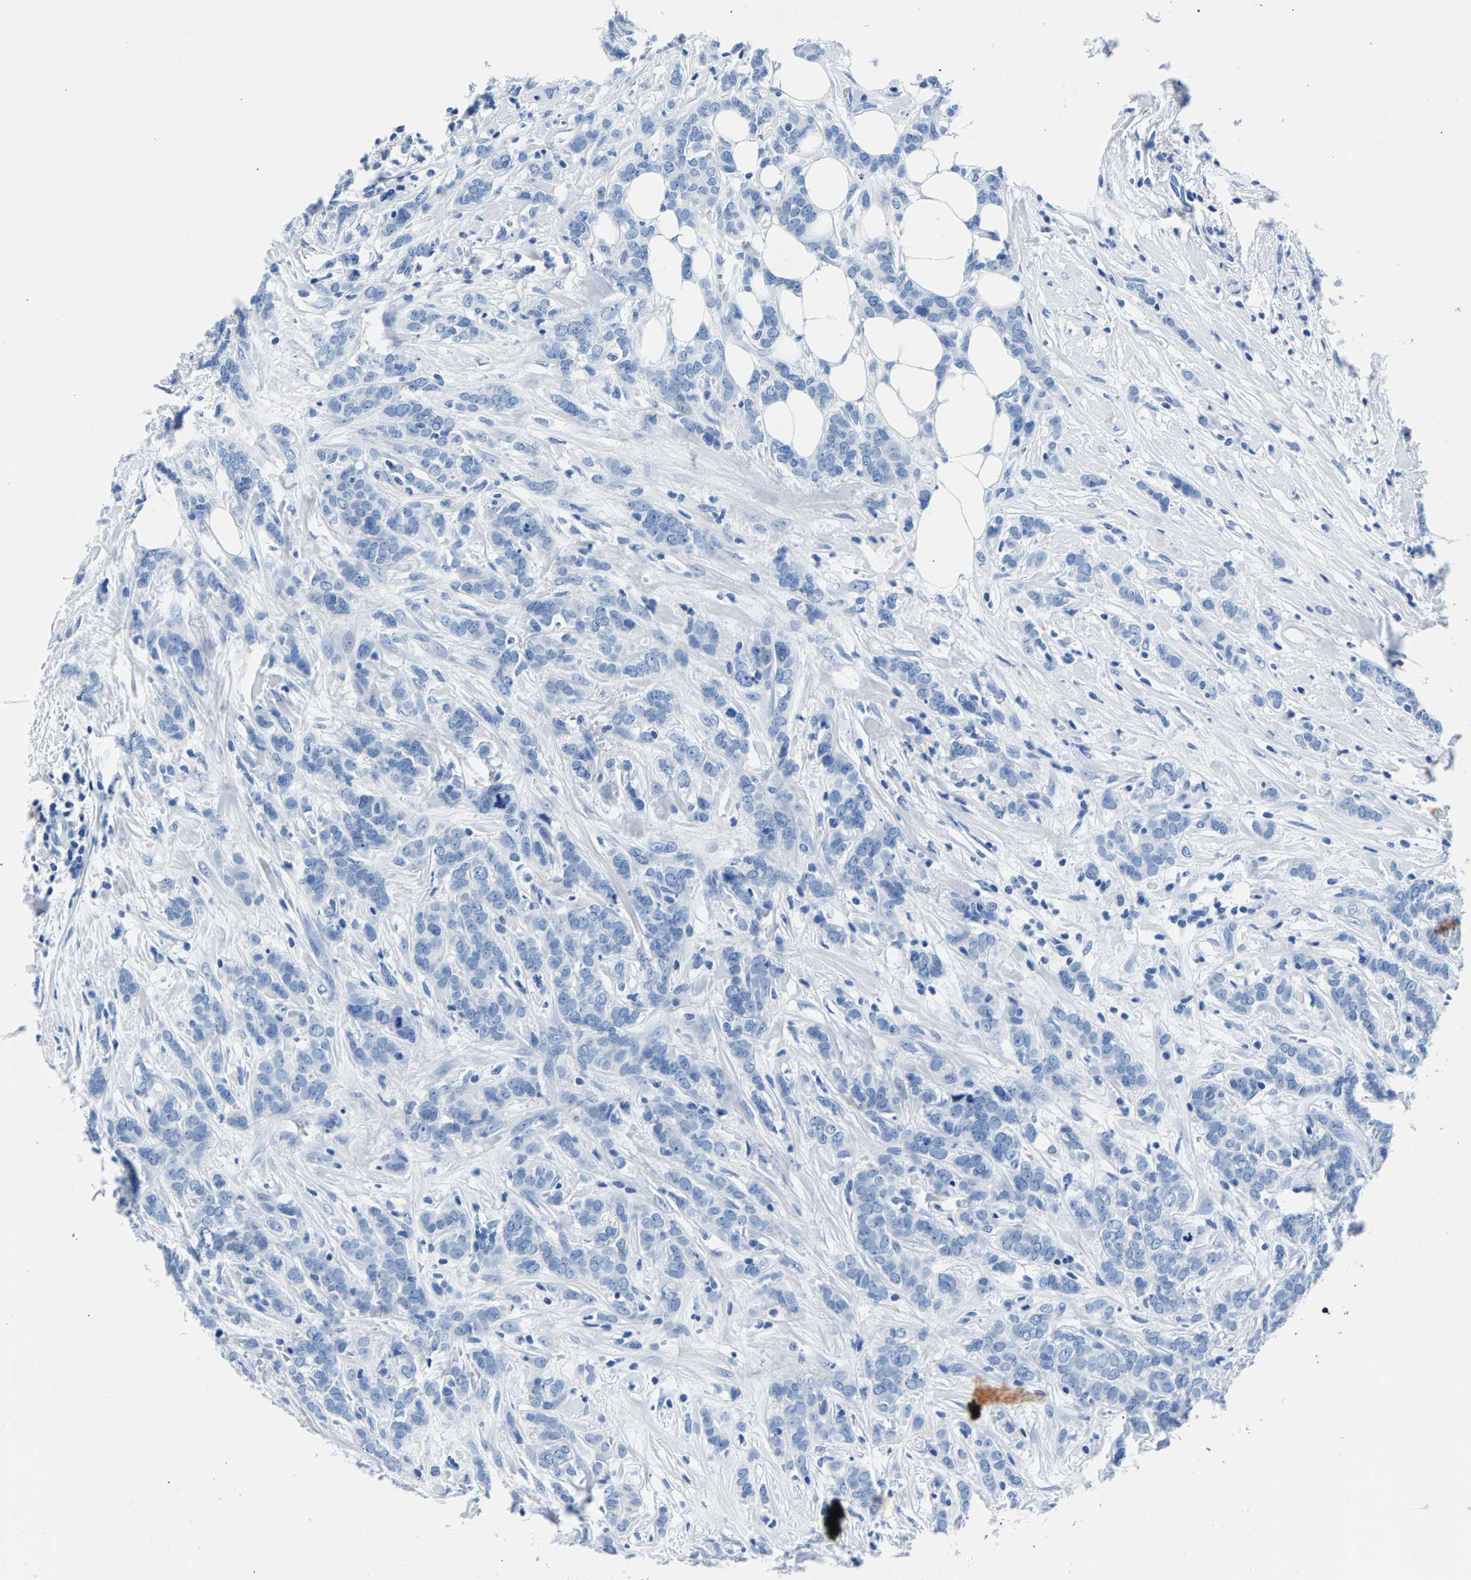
{"staining": {"intensity": "negative", "quantity": "none", "location": "none"}, "tissue": "breast cancer", "cell_type": "Tumor cells", "image_type": "cancer", "snomed": [{"axis": "morphology", "description": "Lobular carcinoma"}, {"axis": "topography", "description": "Skin"}, {"axis": "topography", "description": "Breast"}], "caption": "A photomicrograph of lobular carcinoma (breast) stained for a protein shows no brown staining in tumor cells.", "gene": "CPS1", "patient": {"sex": "female", "age": 46}}